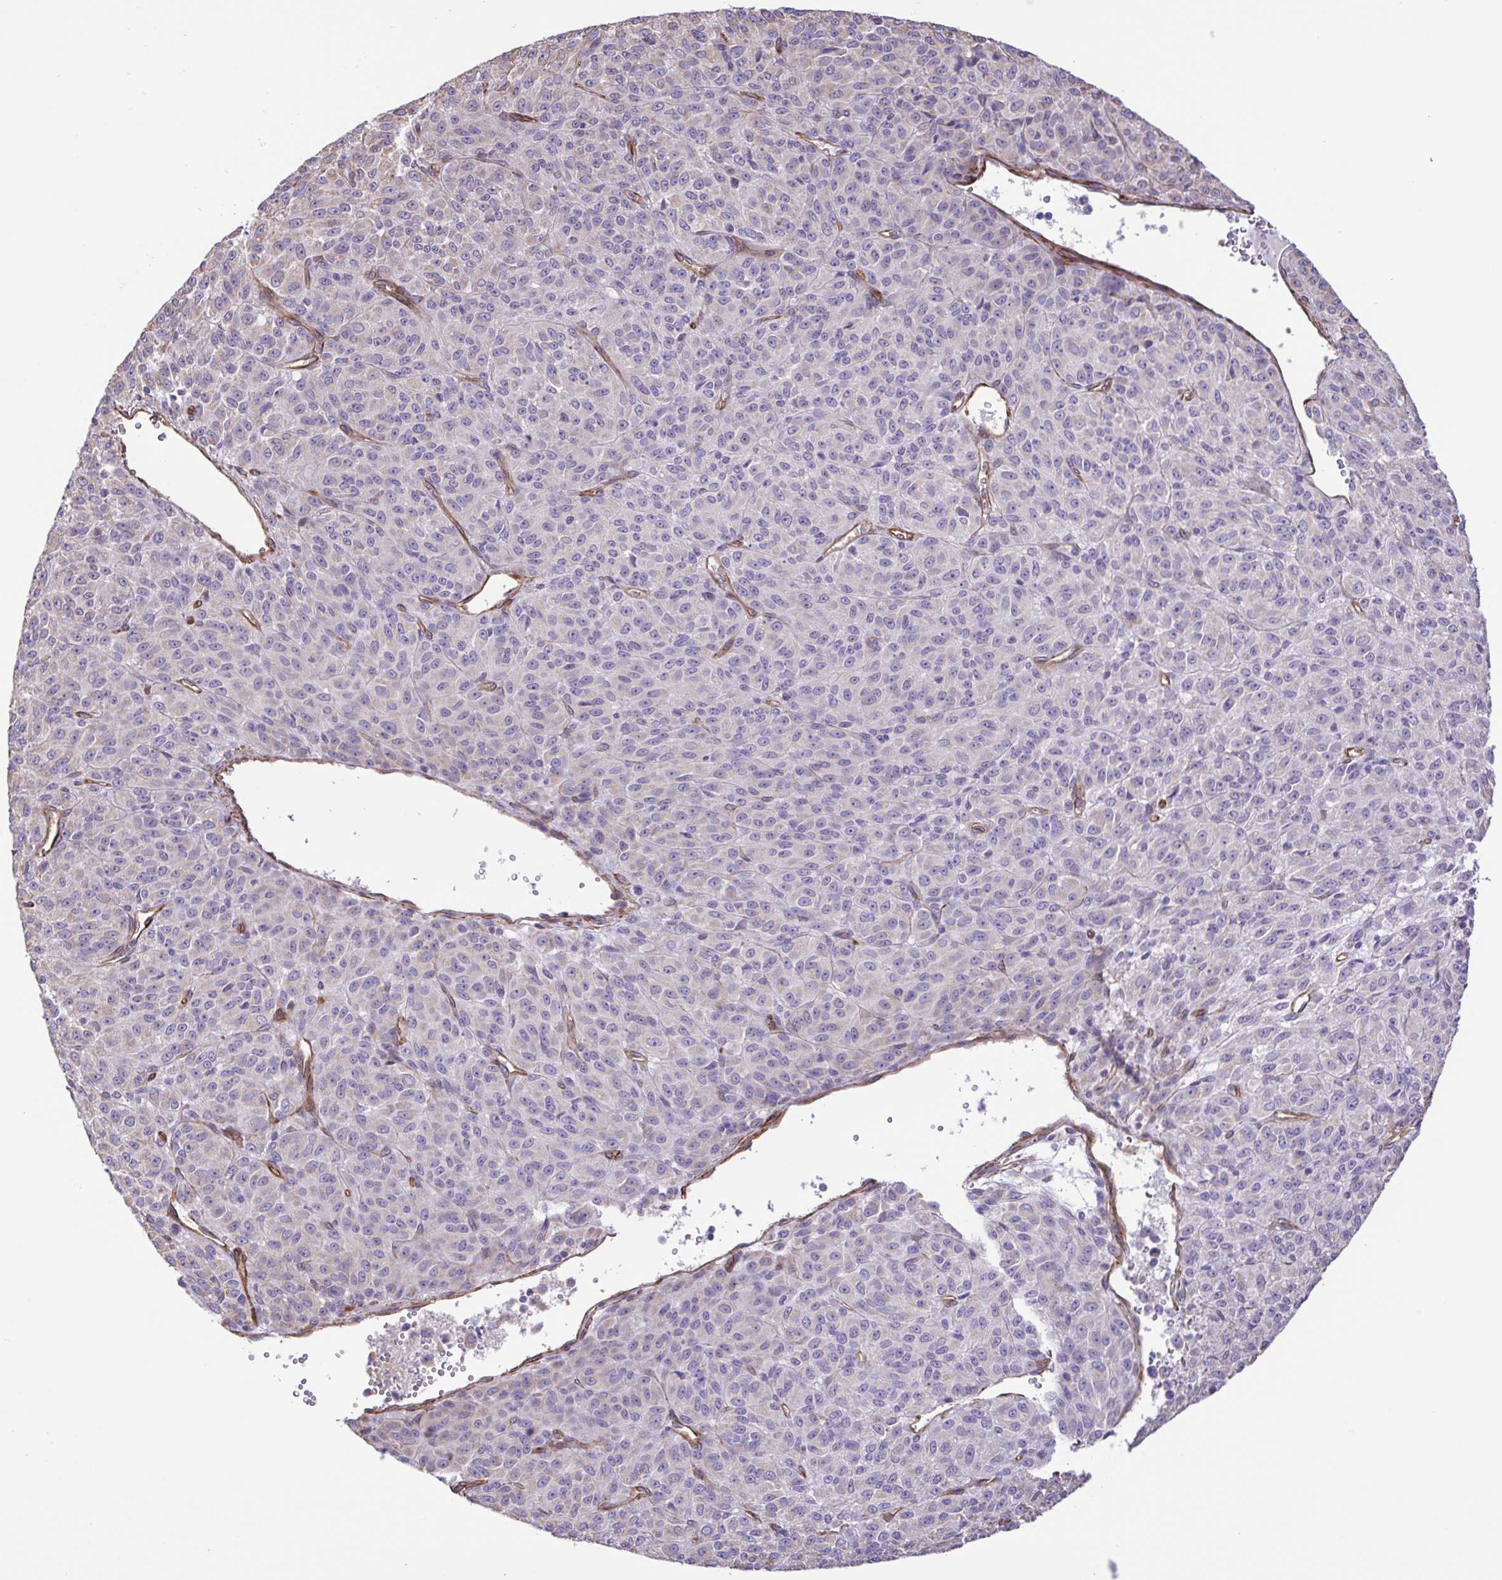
{"staining": {"intensity": "negative", "quantity": "none", "location": "none"}, "tissue": "melanoma", "cell_type": "Tumor cells", "image_type": "cancer", "snomed": [{"axis": "morphology", "description": "Malignant melanoma, Metastatic site"}, {"axis": "topography", "description": "Brain"}], "caption": "Human melanoma stained for a protein using IHC reveals no positivity in tumor cells.", "gene": "FLT1", "patient": {"sex": "female", "age": 56}}